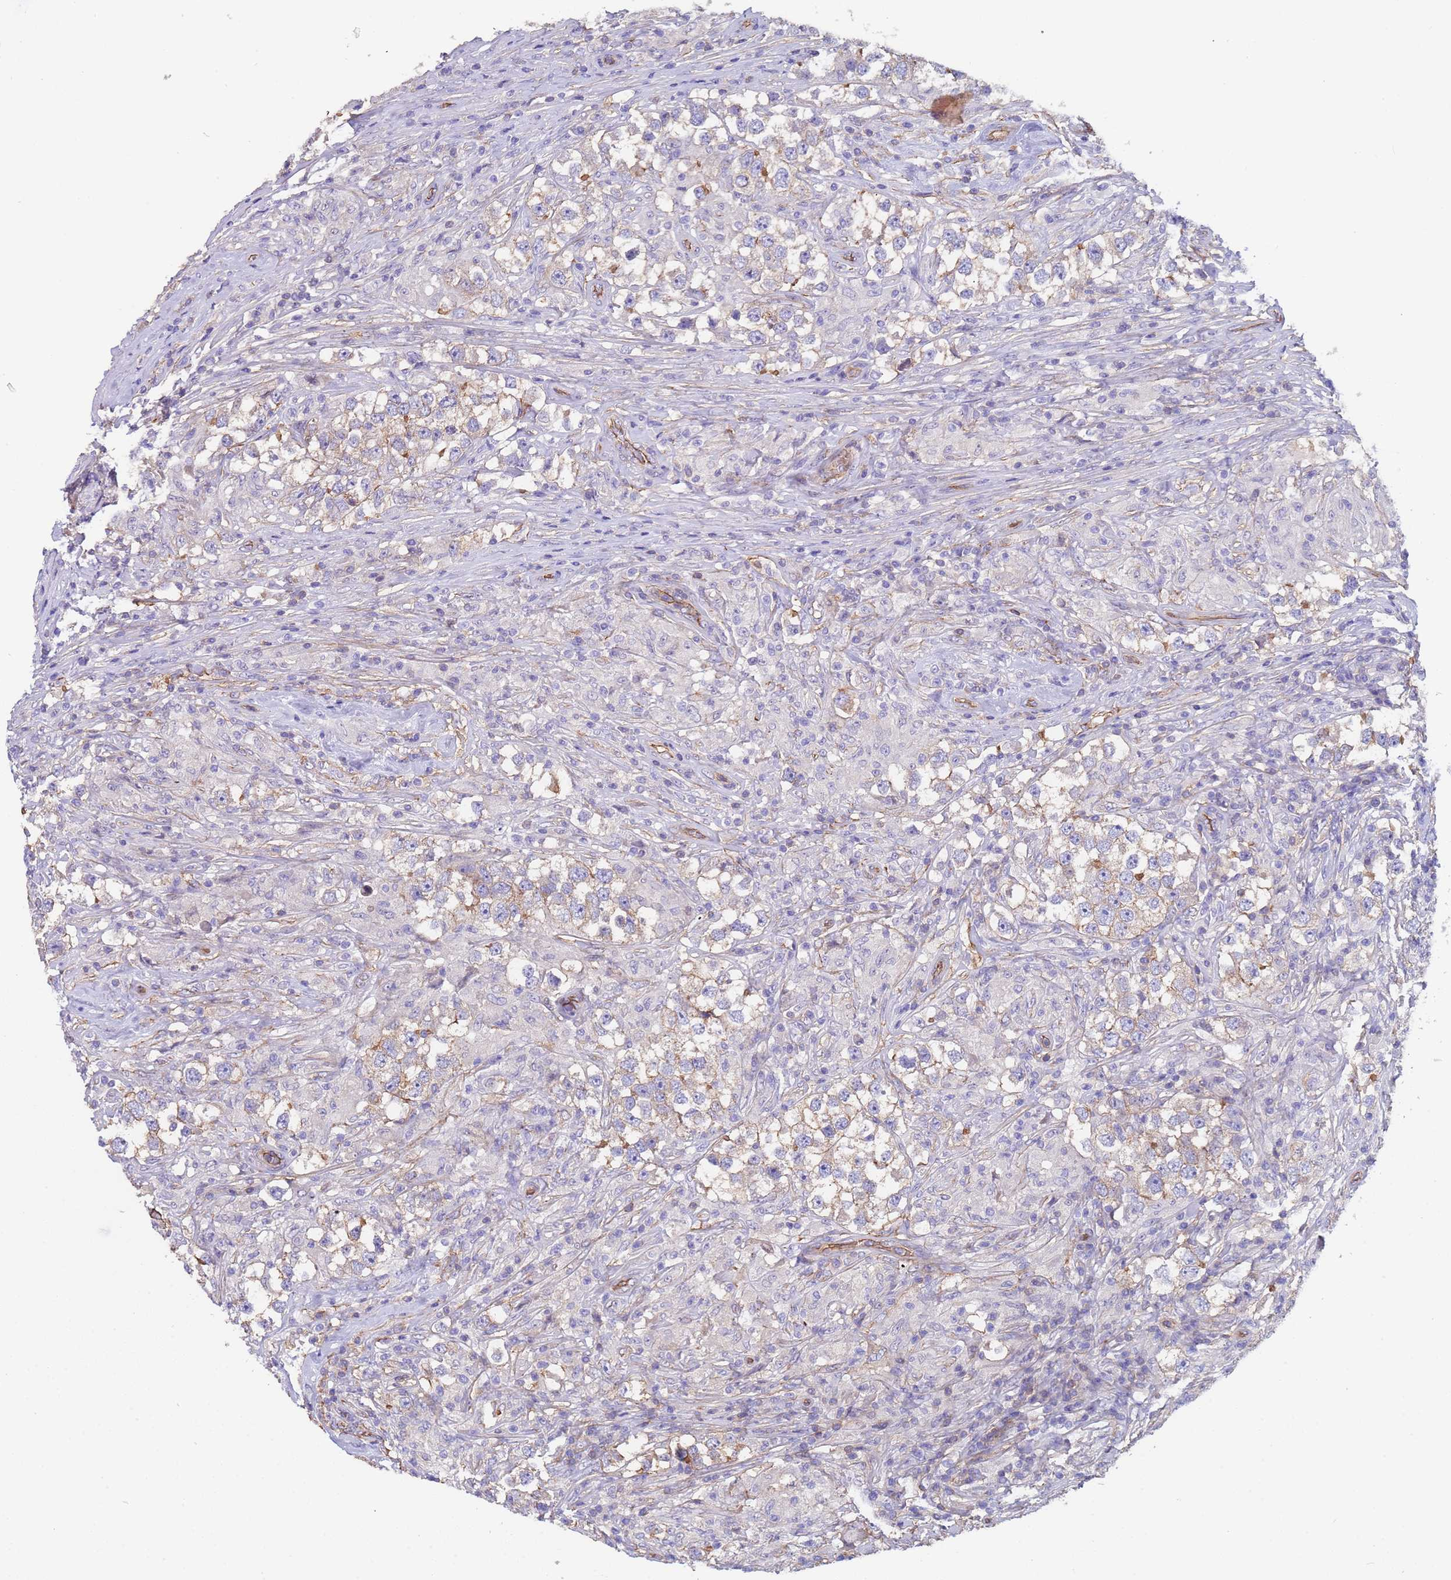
{"staining": {"intensity": "weak", "quantity": "25%-75%", "location": "cytoplasmic/membranous"}, "tissue": "testis cancer", "cell_type": "Tumor cells", "image_type": "cancer", "snomed": [{"axis": "morphology", "description": "Seminoma, NOS"}, {"axis": "topography", "description": "Testis"}], "caption": "Testis cancer stained with DAB (3,3'-diaminobenzidine) immunohistochemistry exhibits low levels of weak cytoplasmic/membranous expression in approximately 25%-75% of tumor cells.", "gene": "ZNF248", "patient": {"sex": "male", "age": 46}}